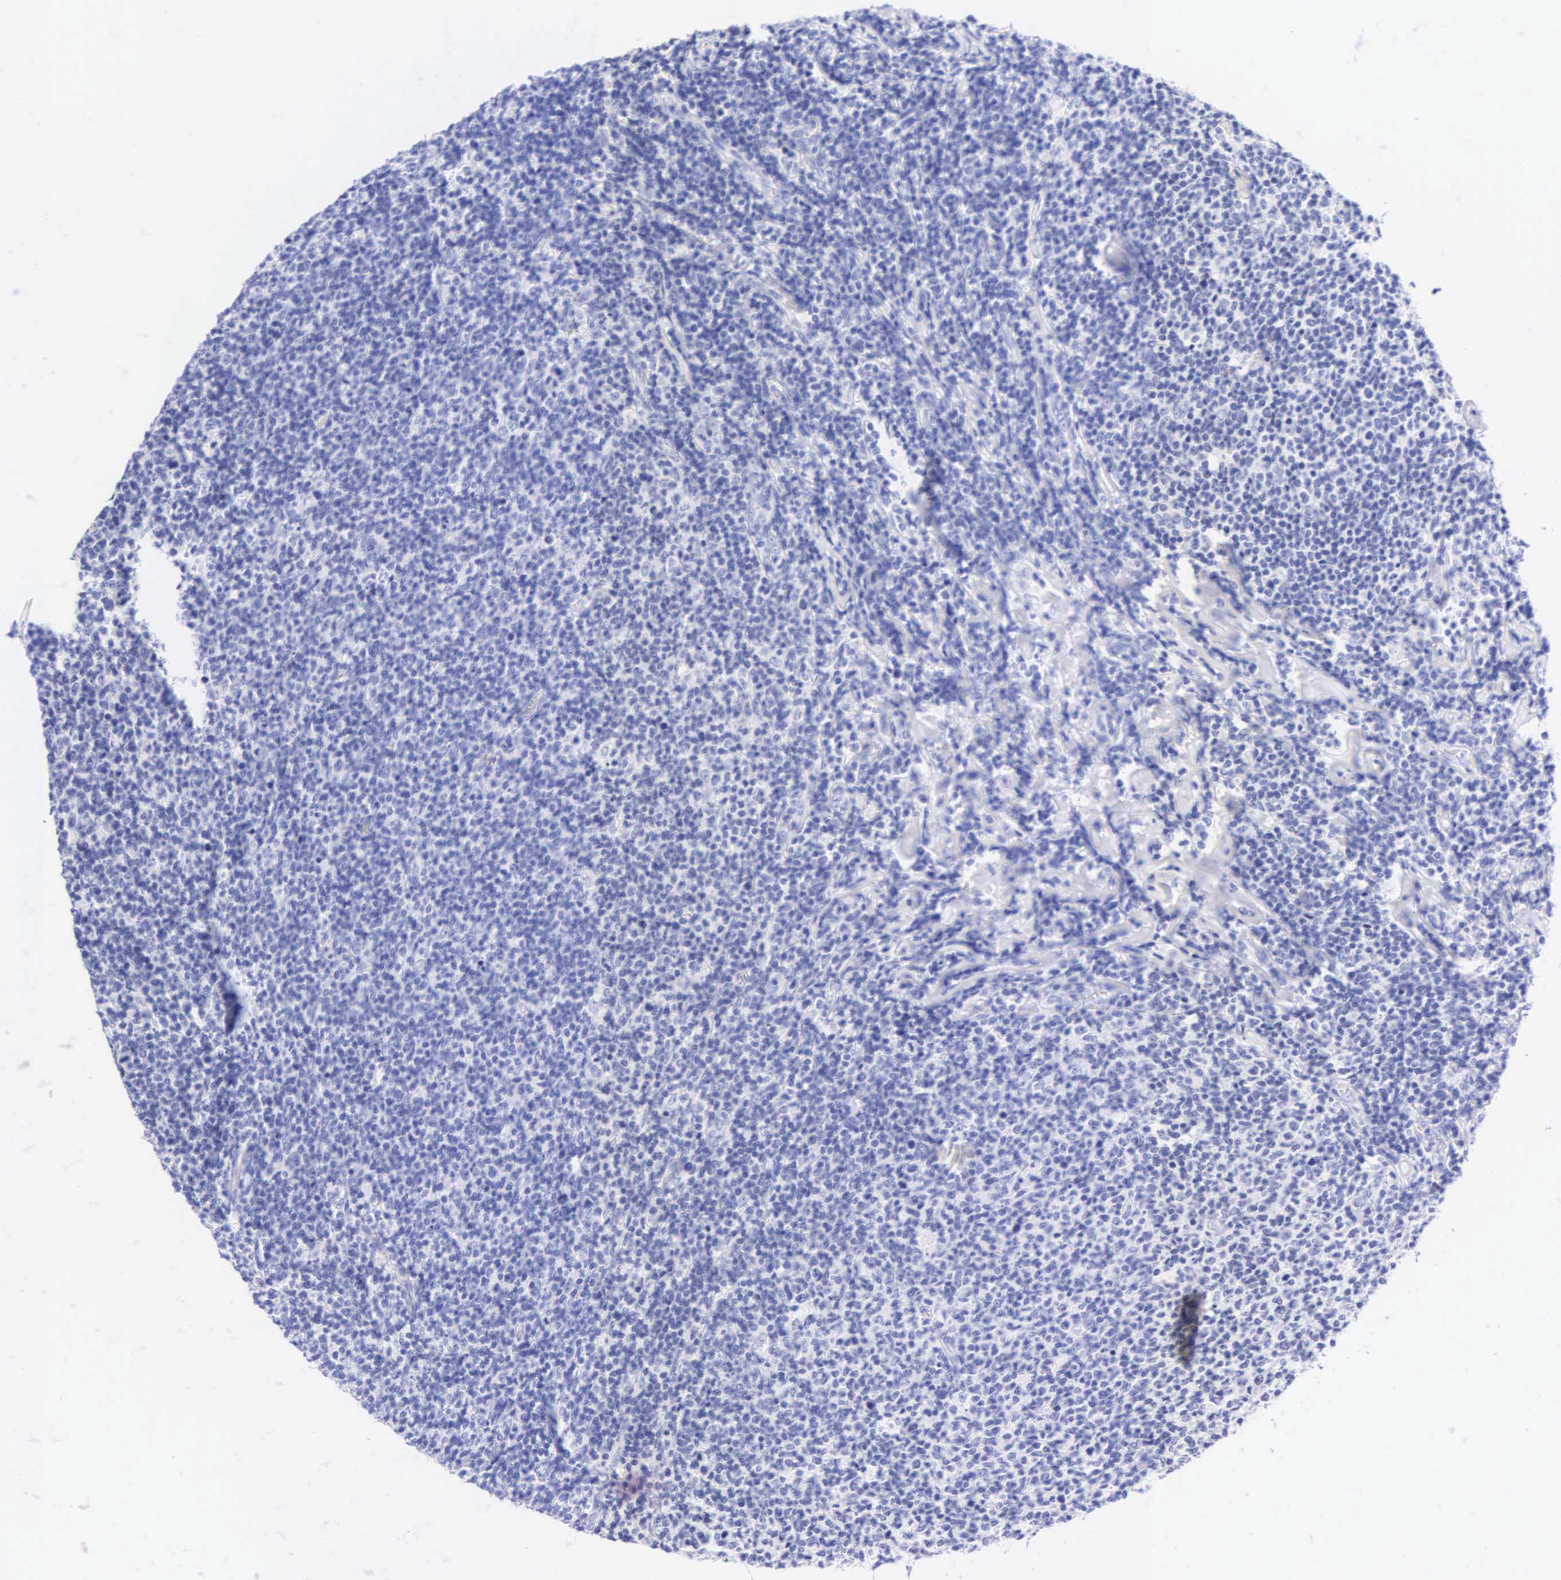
{"staining": {"intensity": "negative", "quantity": "none", "location": "none"}, "tissue": "lymphoma", "cell_type": "Tumor cells", "image_type": "cancer", "snomed": [{"axis": "morphology", "description": "Malignant lymphoma, non-Hodgkin's type, Low grade"}, {"axis": "topography", "description": "Lymph node"}], "caption": "Lymphoma stained for a protein using IHC displays no staining tumor cells.", "gene": "KRT20", "patient": {"sex": "male", "age": 74}}